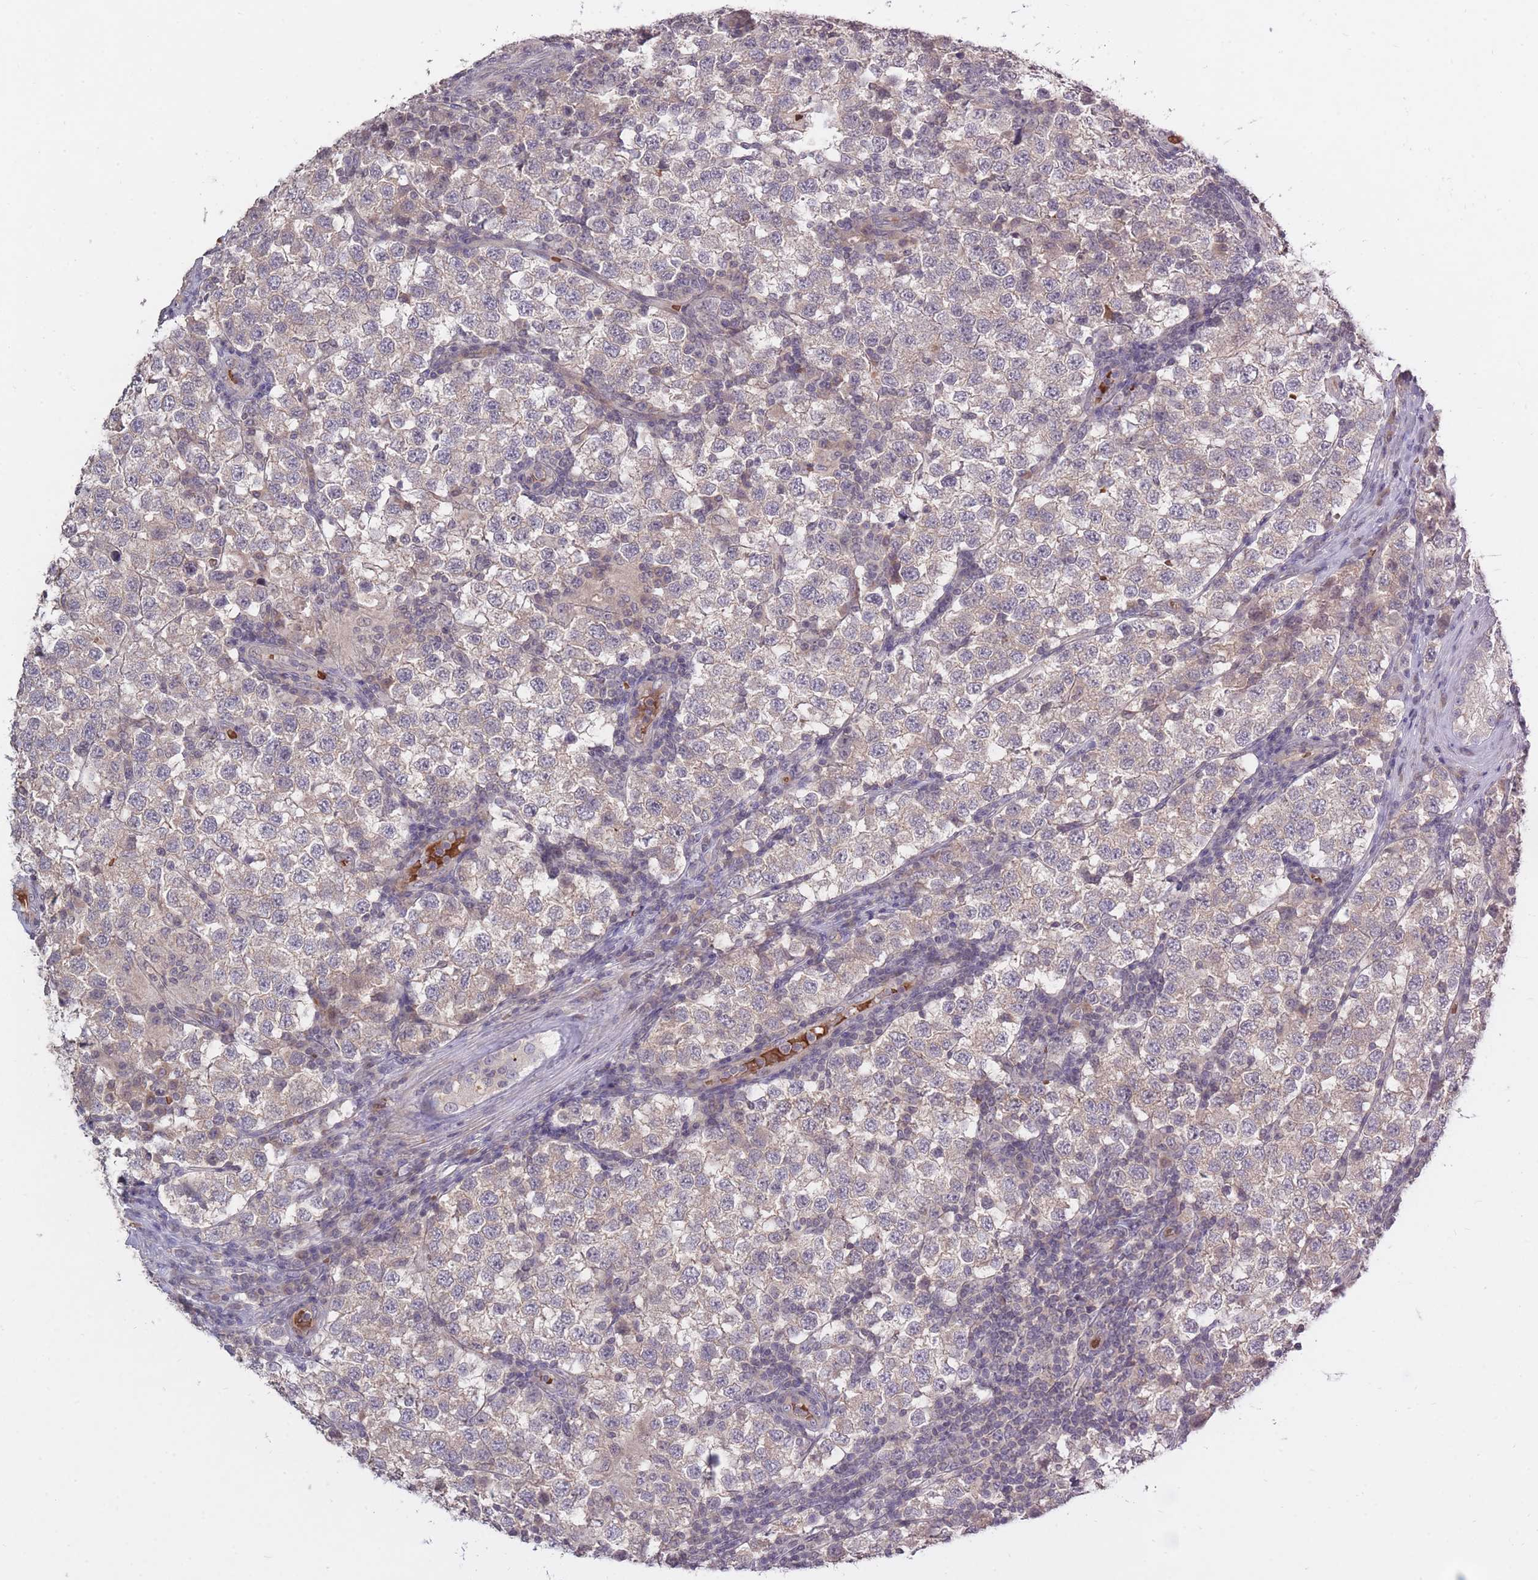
{"staining": {"intensity": "weak", "quantity": "<25%", "location": "cytoplasmic/membranous"}, "tissue": "testis cancer", "cell_type": "Tumor cells", "image_type": "cancer", "snomed": [{"axis": "morphology", "description": "Seminoma, NOS"}, {"axis": "topography", "description": "Testis"}], "caption": "DAB immunohistochemical staining of testis cancer (seminoma) exhibits no significant positivity in tumor cells.", "gene": "ADCYAP1R1", "patient": {"sex": "male", "age": 34}}